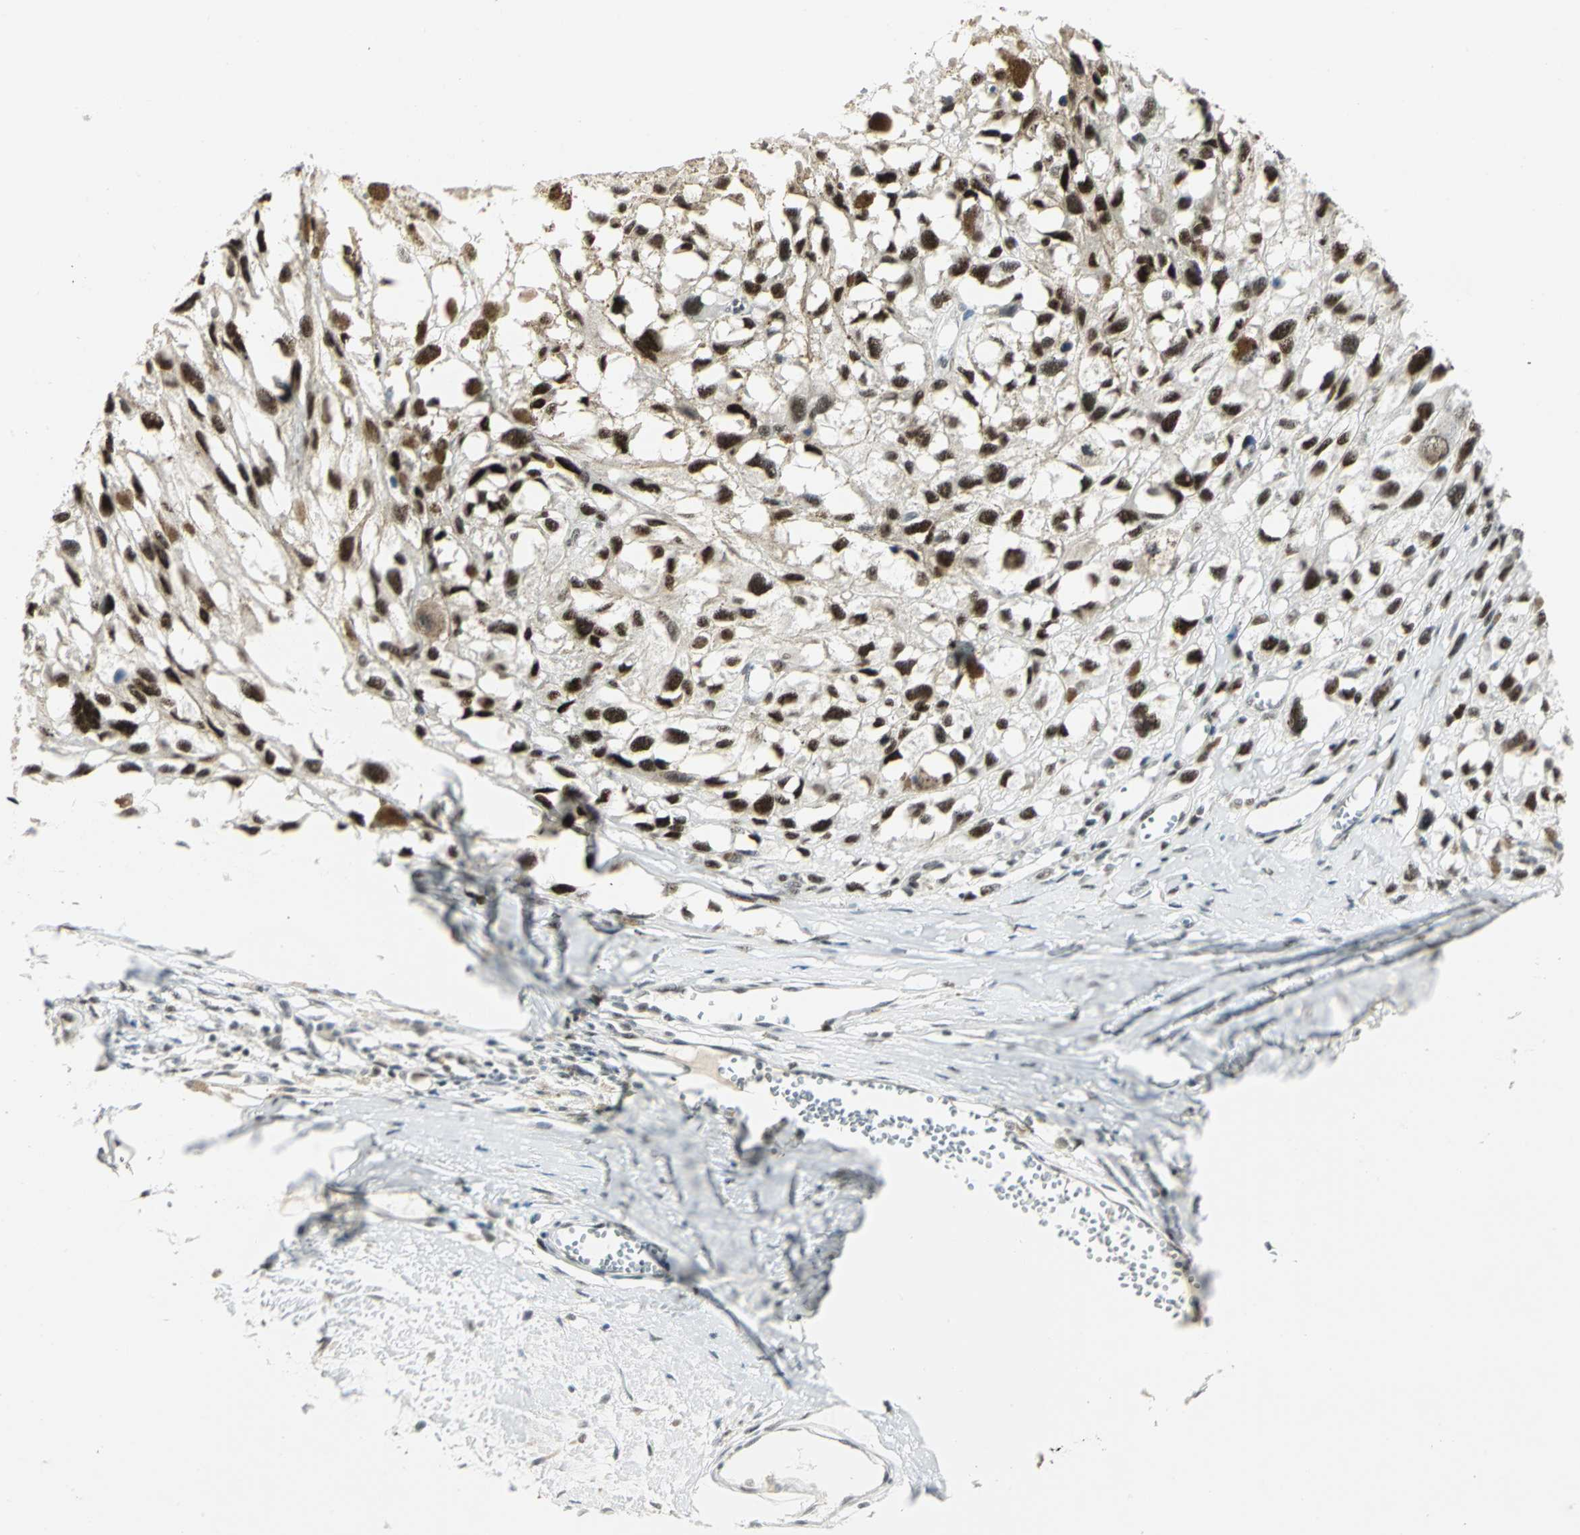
{"staining": {"intensity": "strong", "quantity": ">75%", "location": "nuclear"}, "tissue": "melanoma", "cell_type": "Tumor cells", "image_type": "cancer", "snomed": [{"axis": "morphology", "description": "Malignant melanoma, Metastatic site"}, {"axis": "topography", "description": "Lymph node"}], "caption": "Immunohistochemistry (IHC) staining of malignant melanoma (metastatic site), which reveals high levels of strong nuclear staining in approximately >75% of tumor cells indicating strong nuclear protein positivity. The staining was performed using DAB (brown) for protein detection and nuclei were counterstained in hematoxylin (blue).", "gene": "CCNT1", "patient": {"sex": "male", "age": 59}}